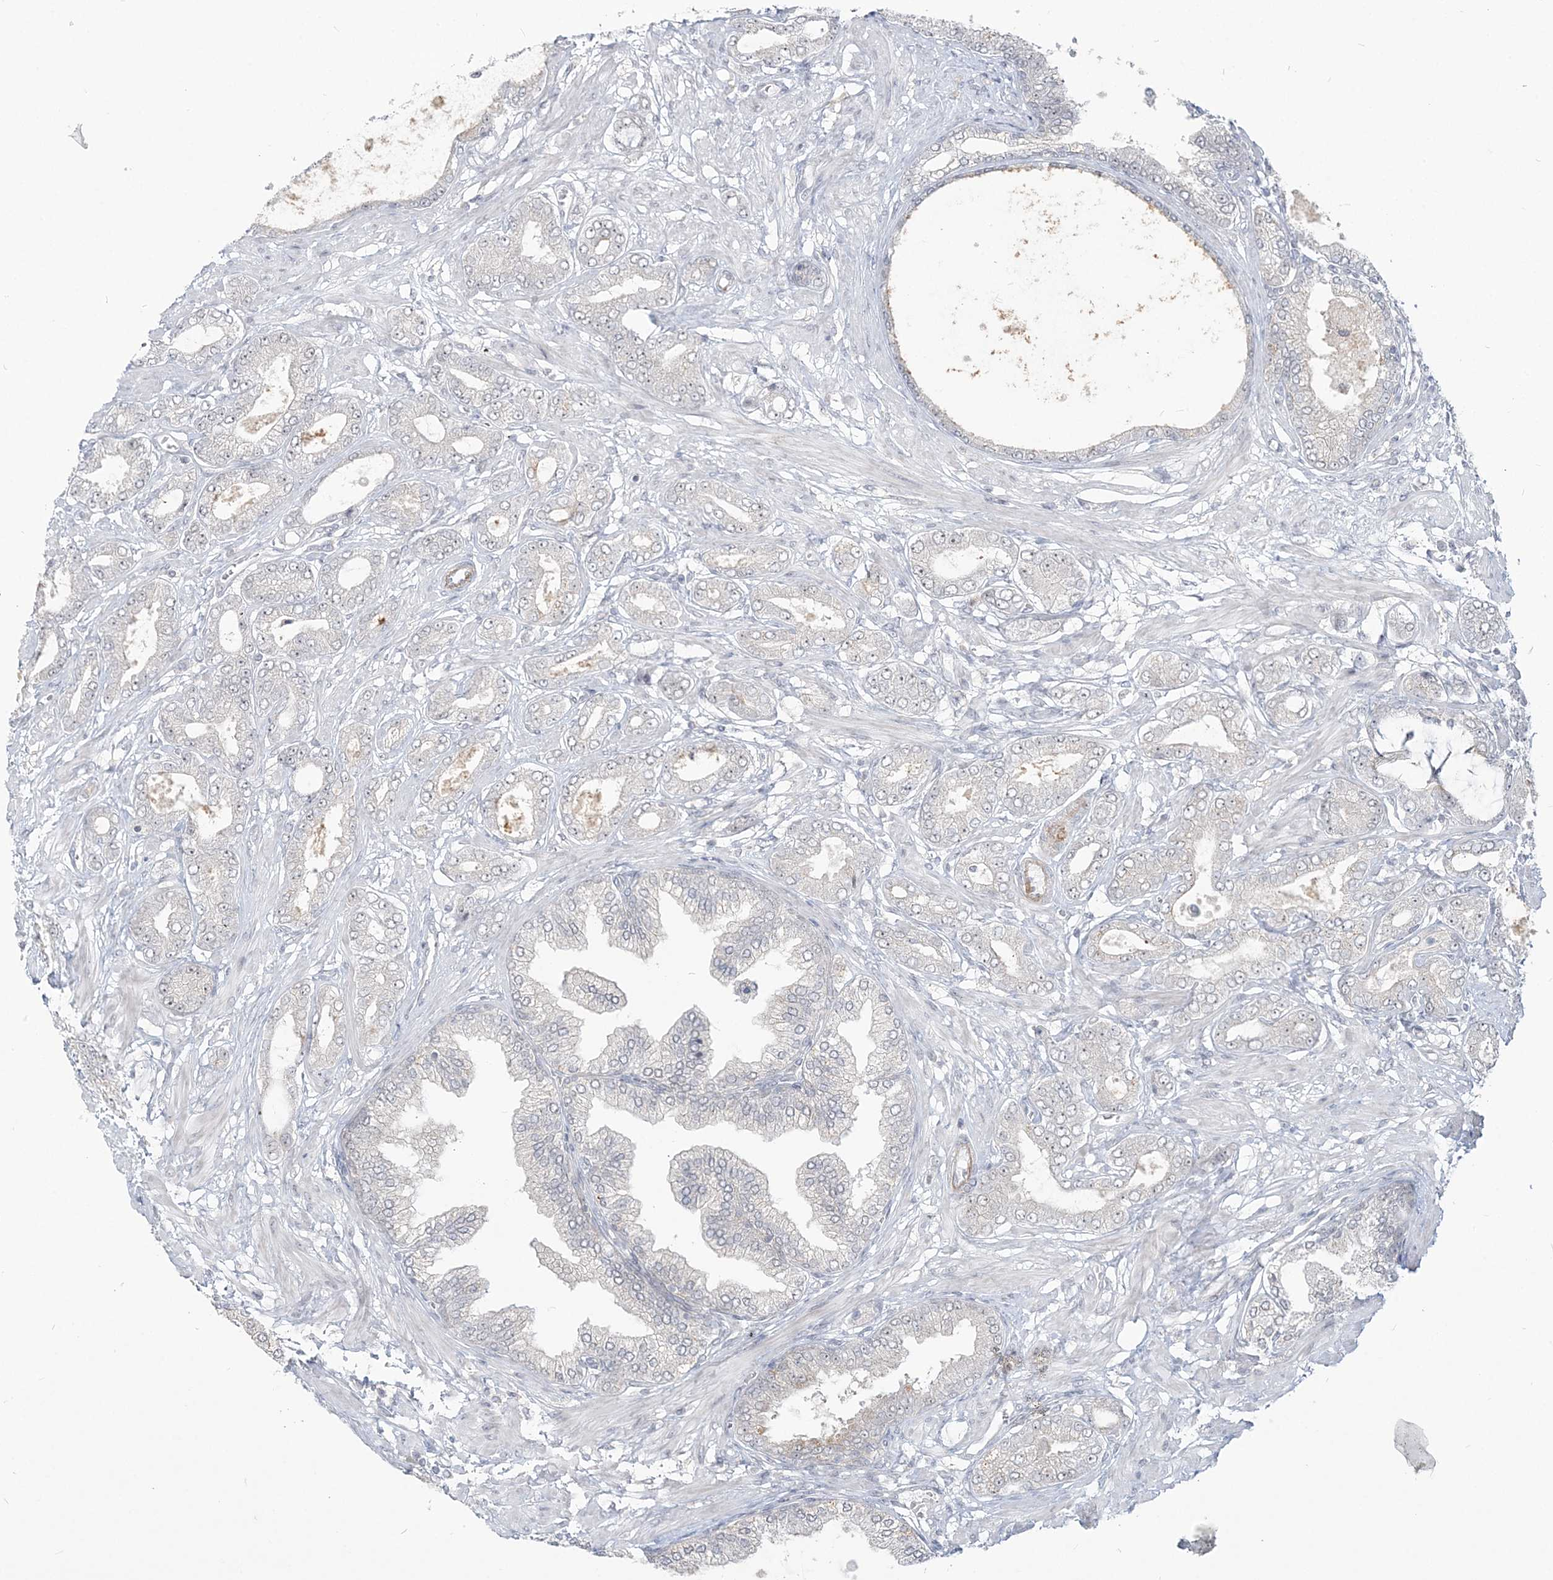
{"staining": {"intensity": "negative", "quantity": "none", "location": "none"}, "tissue": "prostate cancer", "cell_type": "Tumor cells", "image_type": "cancer", "snomed": [{"axis": "morphology", "description": "Adenocarcinoma, Low grade"}, {"axis": "topography", "description": "Prostate"}], "caption": "Prostate low-grade adenocarcinoma stained for a protein using IHC exhibits no staining tumor cells.", "gene": "SDAD1", "patient": {"sex": "male", "age": 63}}